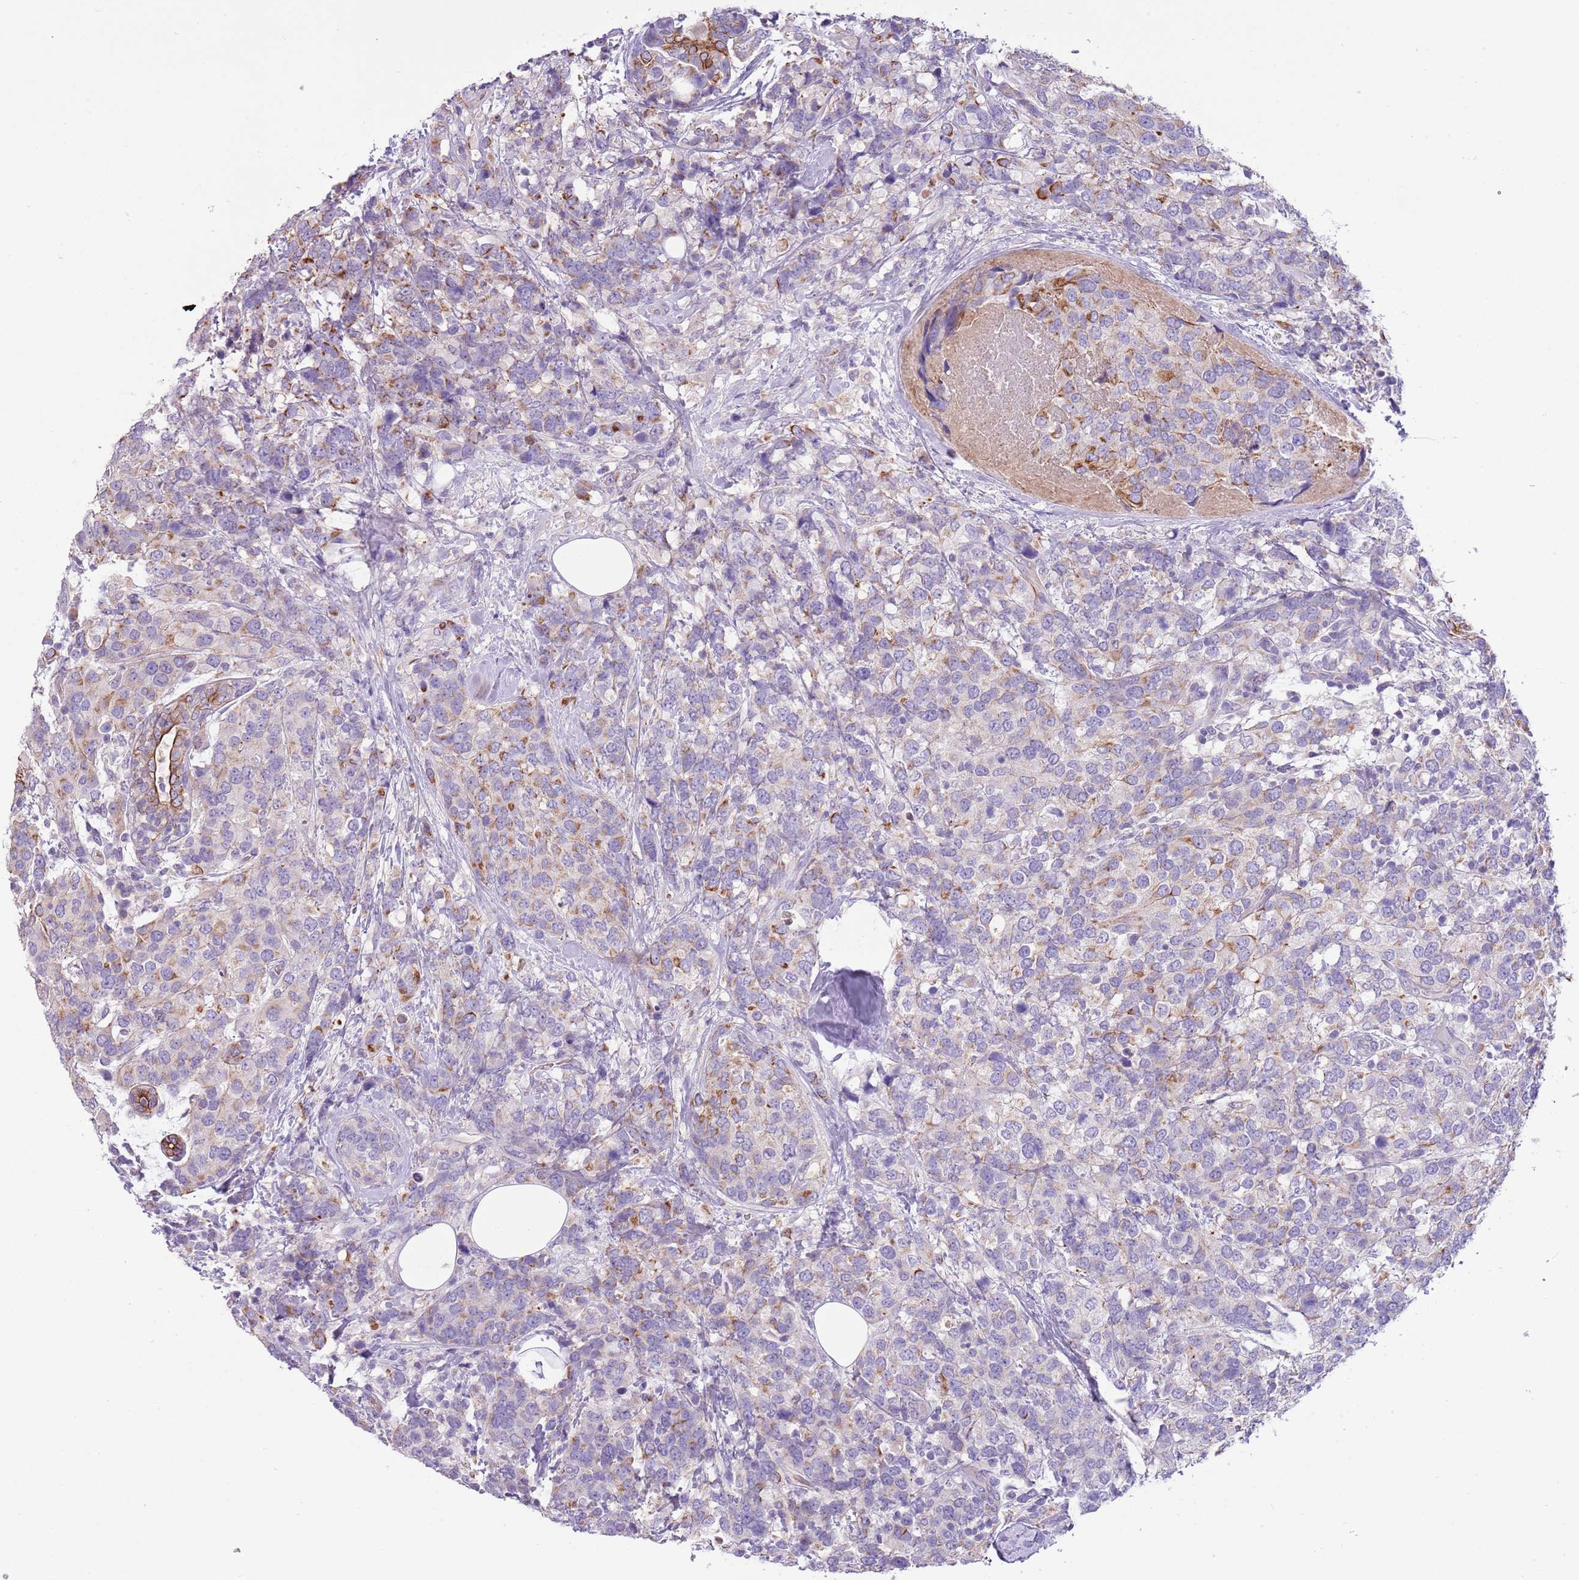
{"staining": {"intensity": "moderate", "quantity": "<25%", "location": "cytoplasmic/membranous"}, "tissue": "breast cancer", "cell_type": "Tumor cells", "image_type": "cancer", "snomed": [{"axis": "morphology", "description": "Lobular carcinoma"}, {"axis": "topography", "description": "Breast"}], "caption": "Immunohistochemical staining of breast lobular carcinoma displays moderate cytoplasmic/membranous protein staining in about <25% of tumor cells.", "gene": "HES3", "patient": {"sex": "female", "age": 59}}